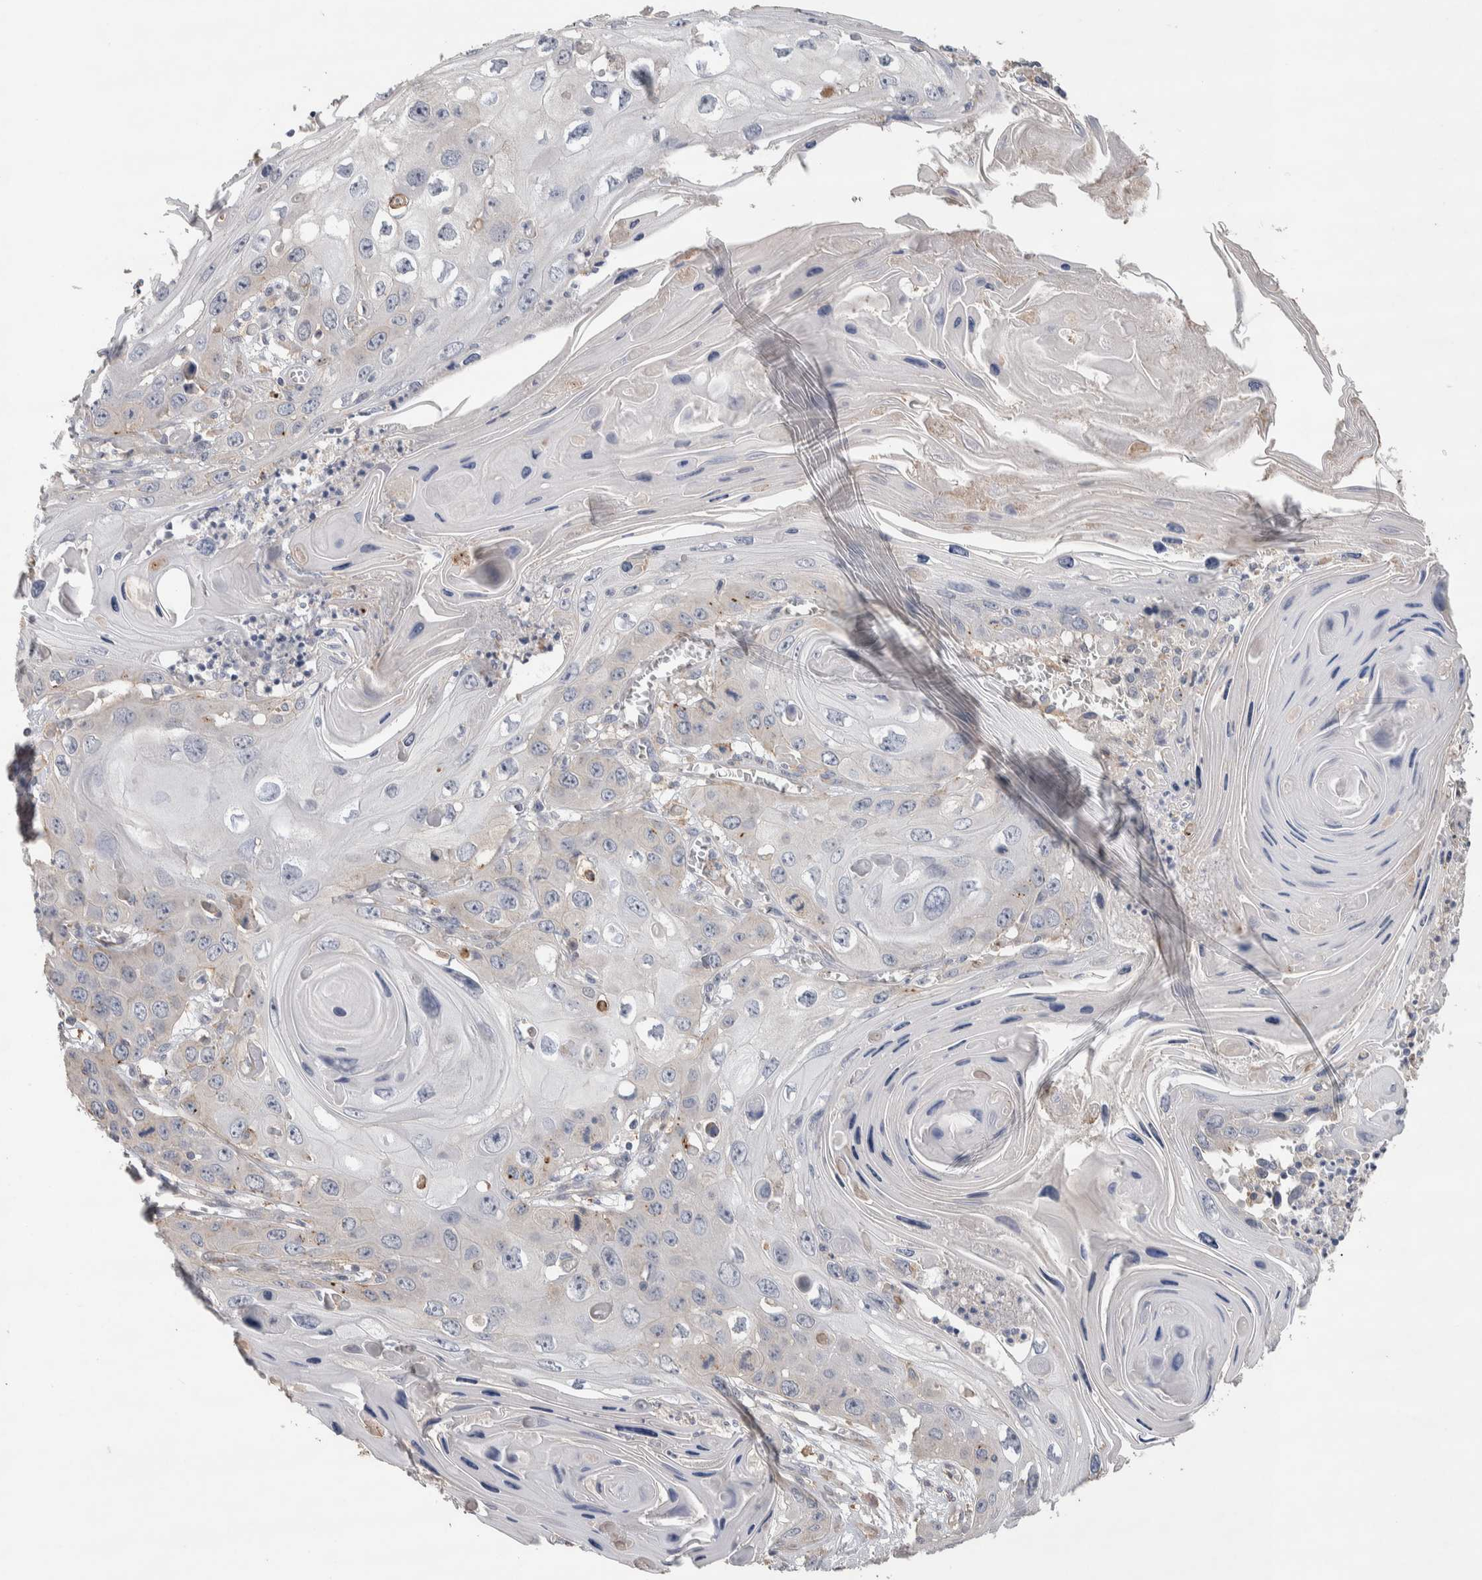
{"staining": {"intensity": "negative", "quantity": "none", "location": "none"}, "tissue": "skin cancer", "cell_type": "Tumor cells", "image_type": "cancer", "snomed": [{"axis": "morphology", "description": "Squamous cell carcinoma, NOS"}, {"axis": "topography", "description": "Skin"}], "caption": "This image is of skin squamous cell carcinoma stained with immunohistochemistry to label a protein in brown with the nuclei are counter-stained blue. There is no expression in tumor cells. Brightfield microscopy of immunohistochemistry (IHC) stained with DAB (brown) and hematoxylin (blue), captured at high magnification.", "gene": "GCNA", "patient": {"sex": "male", "age": 55}}